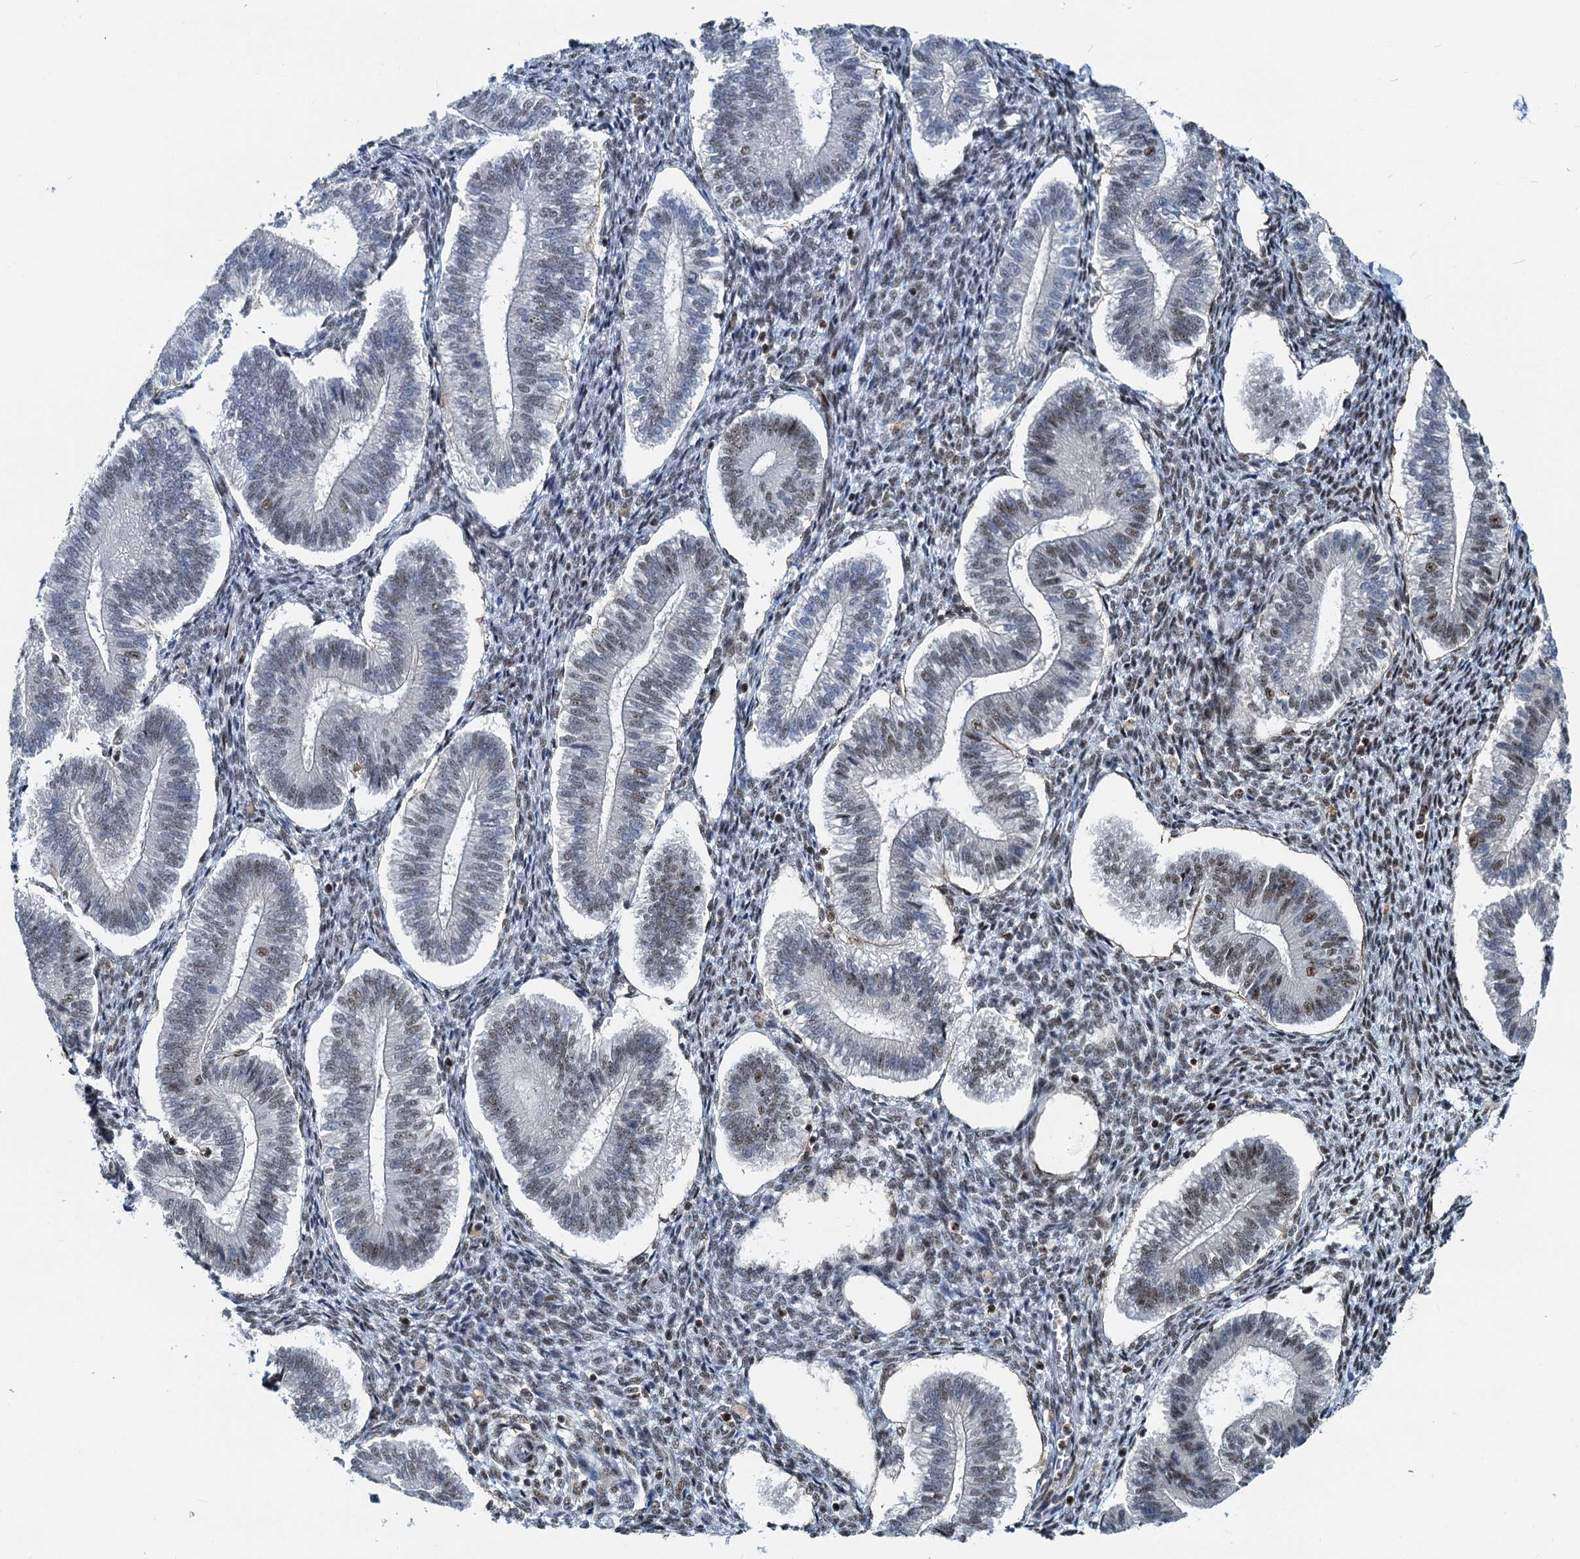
{"staining": {"intensity": "moderate", "quantity": "<25%", "location": "nuclear"}, "tissue": "endometrium", "cell_type": "Cells in endometrial stroma", "image_type": "normal", "snomed": [{"axis": "morphology", "description": "Normal tissue, NOS"}, {"axis": "topography", "description": "Endometrium"}], "caption": "Immunohistochemical staining of benign endometrium demonstrates moderate nuclear protein positivity in approximately <25% of cells in endometrial stroma. (DAB (3,3'-diaminobenzidine) IHC with brightfield microscopy, high magnification).", "gene": "RBM26", "patient": {"sex": "female", "age": 25}}